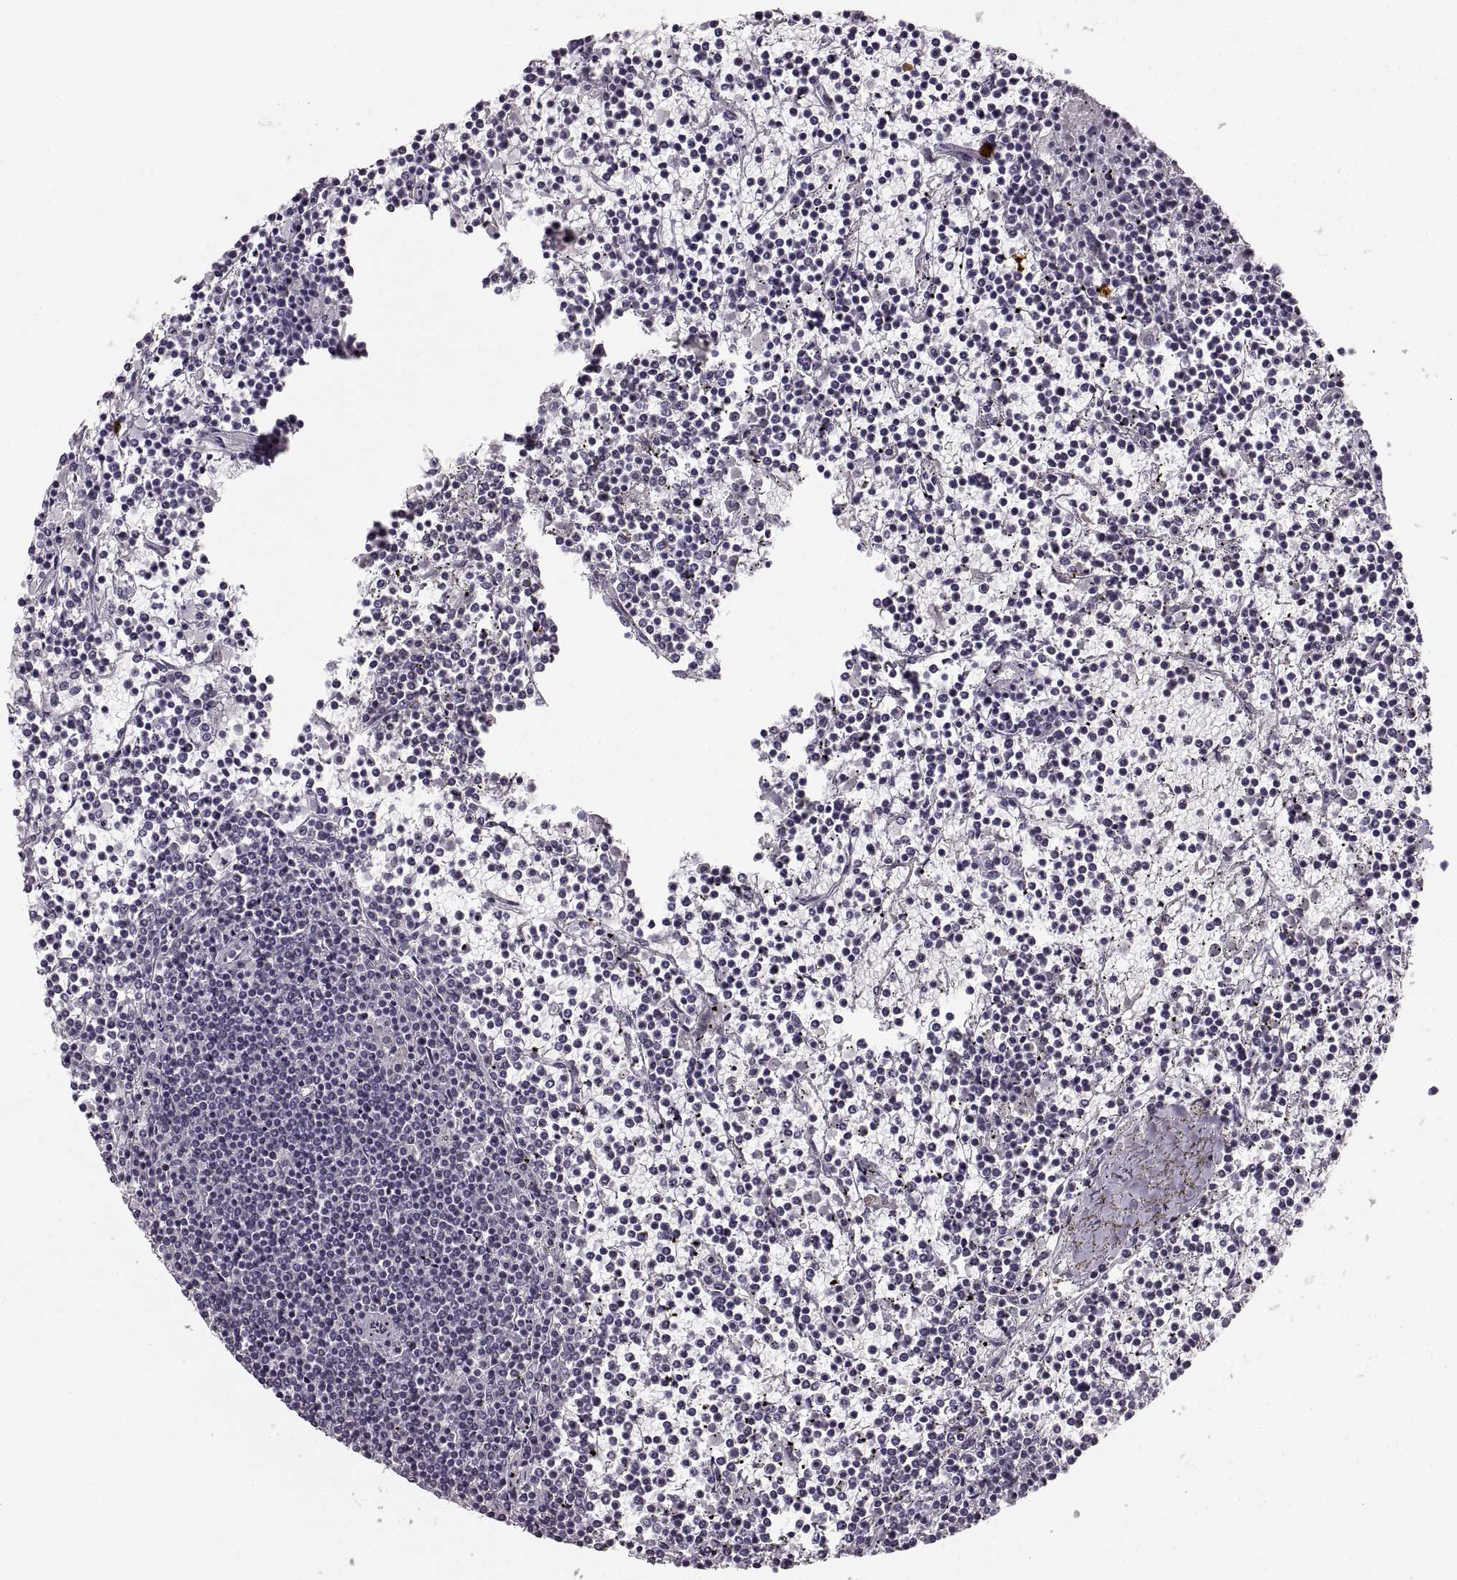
{"staining": {"intensity": "negative", "quantity": "none", "location": "none"}, "tissue": "lymphoma", "cell_type": "Tumor cells", "image_type": "cancer", "snomed": [{"axis": "morphology", "description": "Malignant lymphoma, non-Hodgkin's type, Low grade"}, {"axis": "topography", "description": "Spleen"}], "caption": "This is an immunohistochemistry image of lymphoma. There is no expression in tumor cells.", "gene": "CNTN1", "patient": {"sex": "female", "age": 19}}